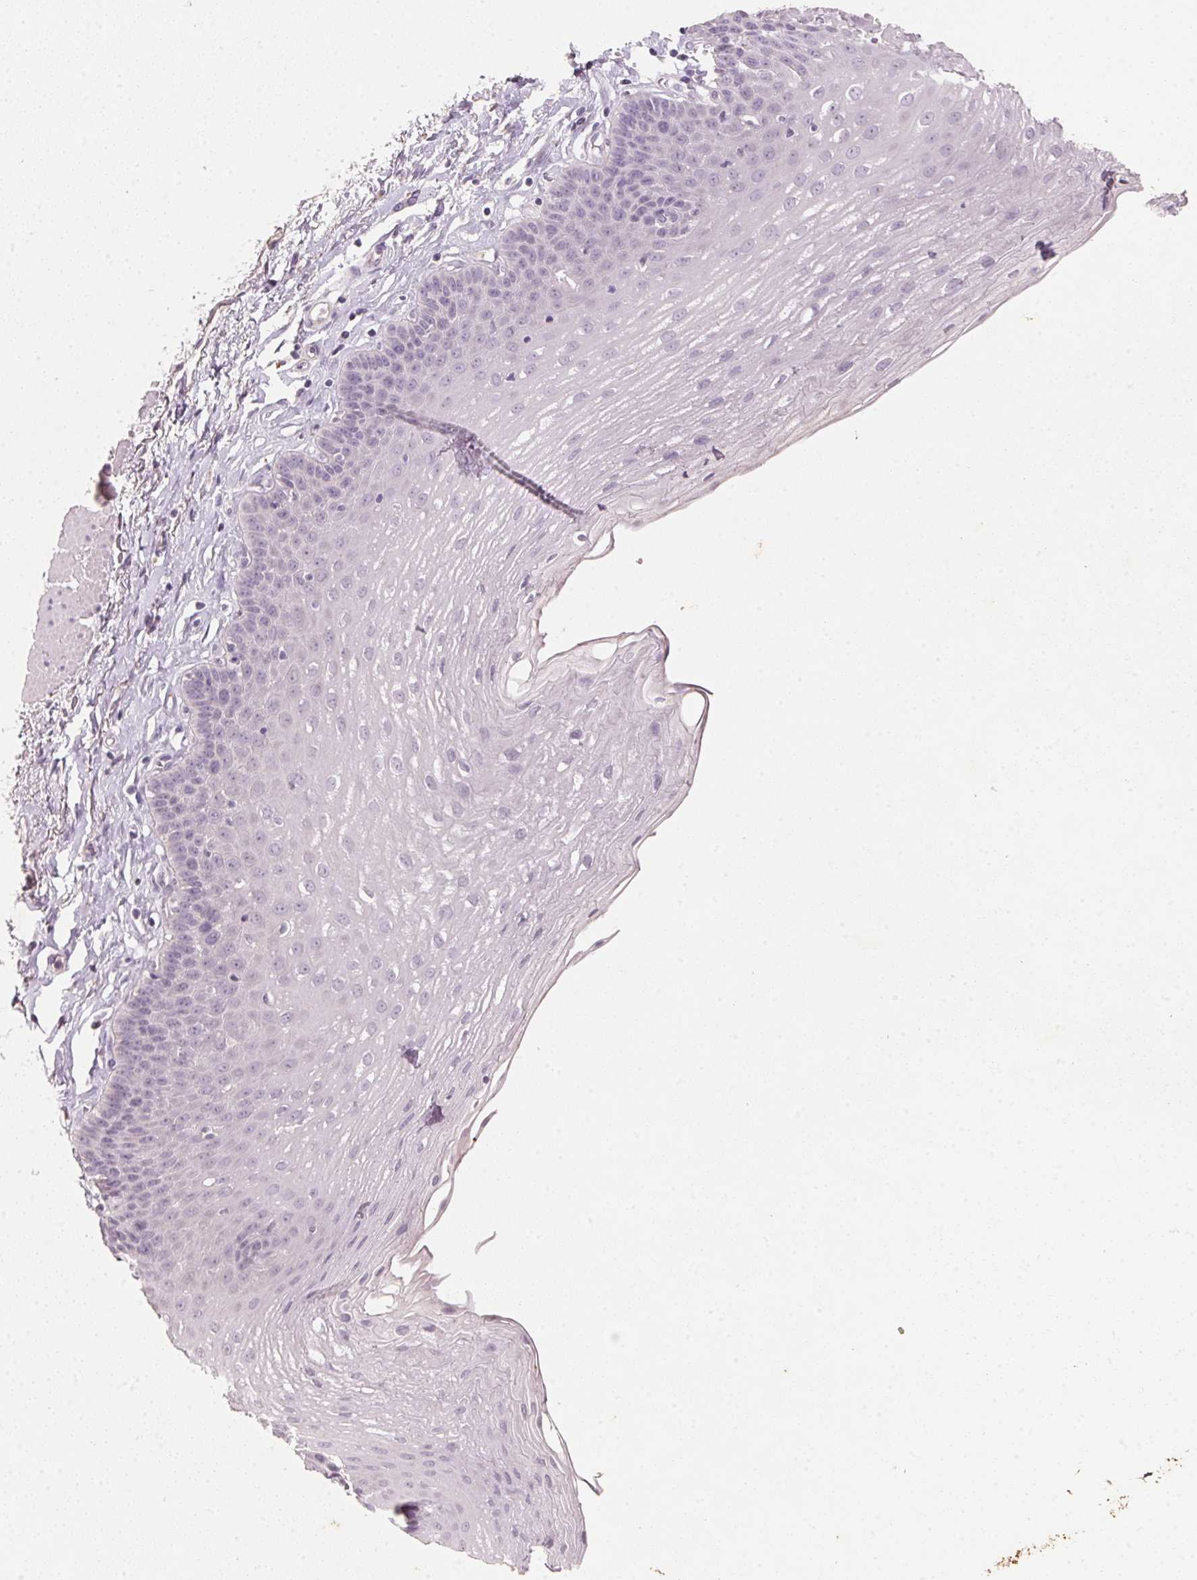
{"staining": {"intensity": "negative", "quantity": "none", "location": "none"}, "tissue": "esophagus", "cell_type": "Squamous epithelial cells", "image_type": "normal", "snomed": [{"axis": "morphology", "description": "Normal tissue, NOS"}, {"axis": "topography", "description": "Esophagus"}], "caption": "Immunohistochemical staining of normal esophagus displays no significant expression in squamous epithelial cells.", "gene": "CXCL5", "patient": {"sex": "female", "age": 81}}